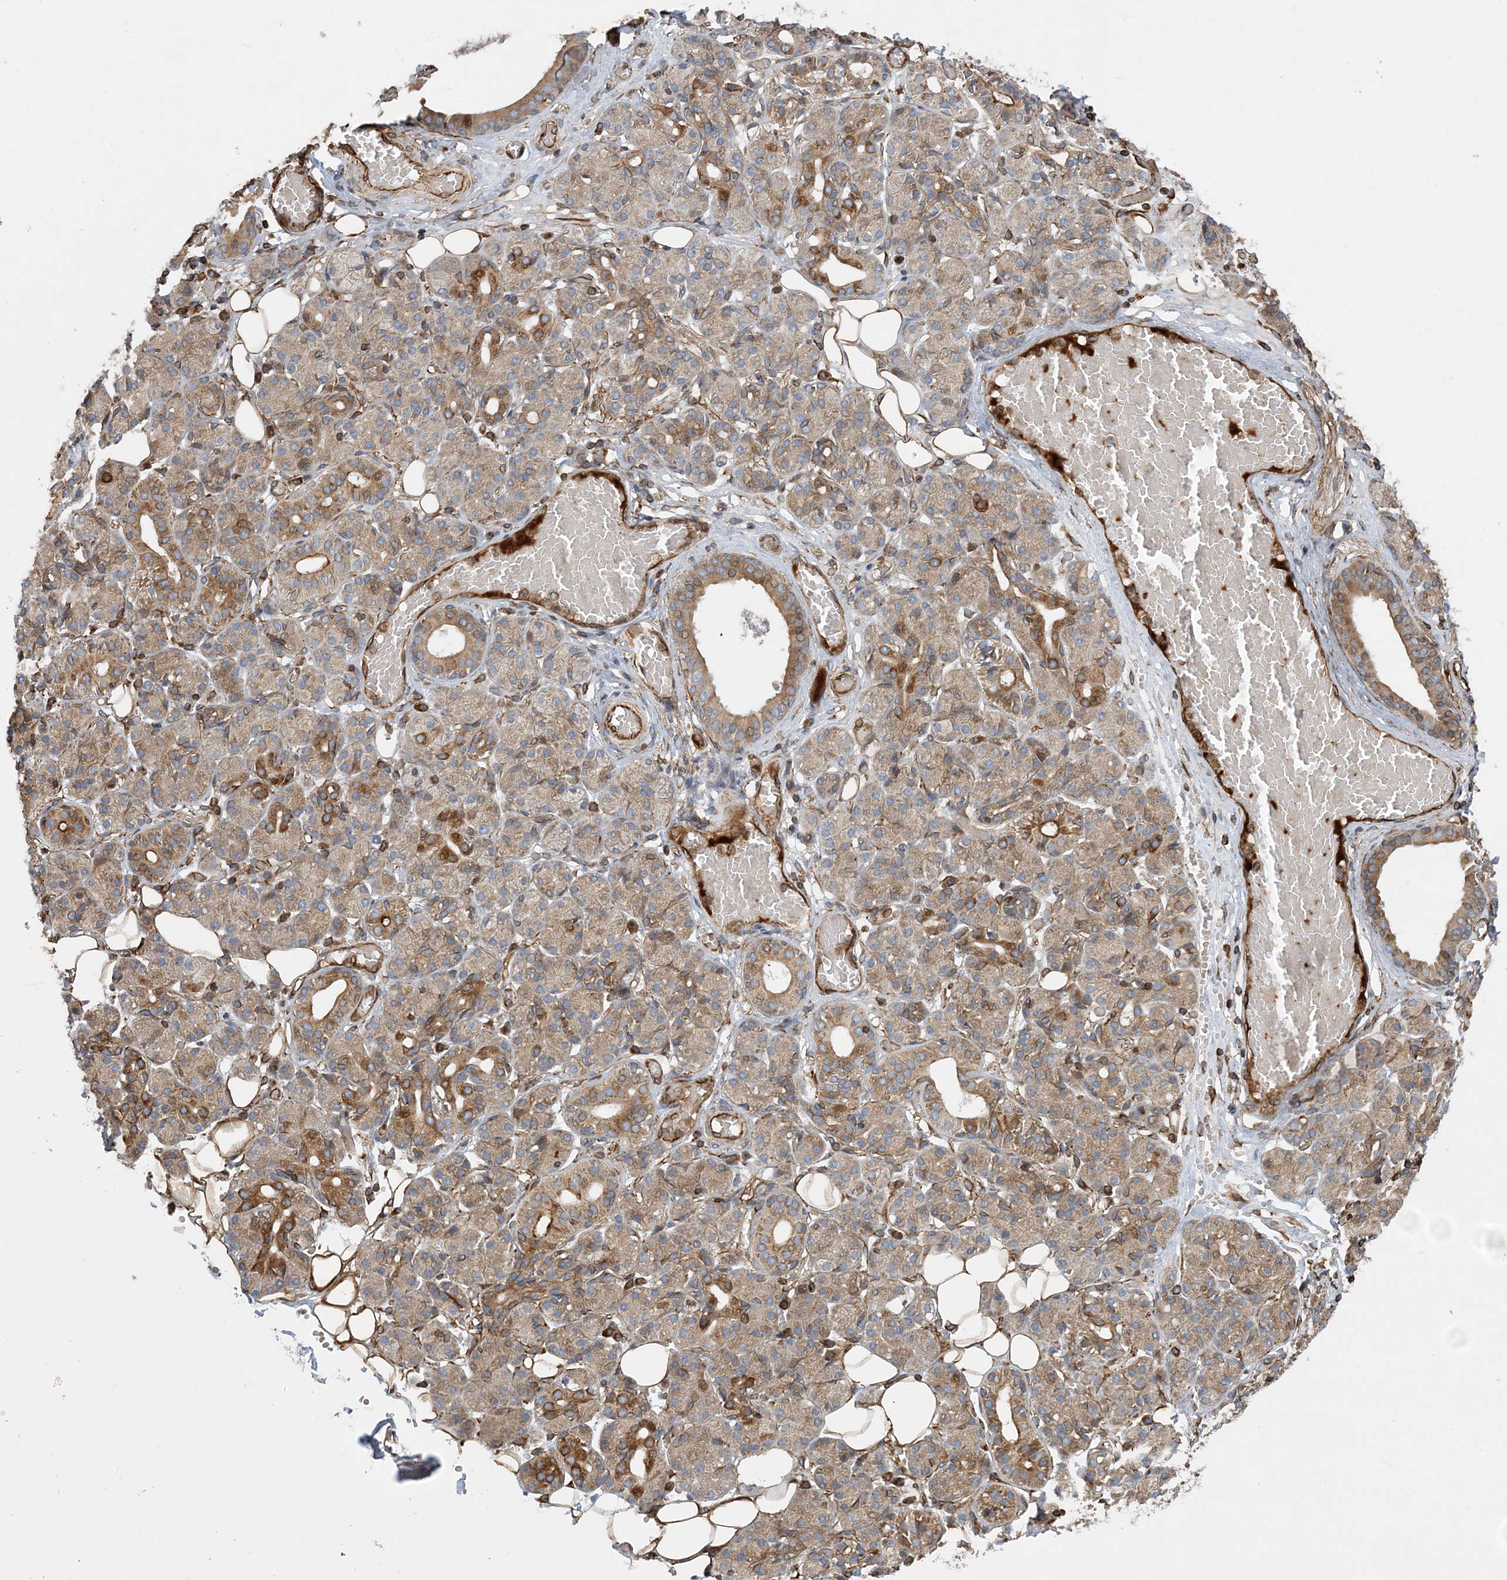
{"staining": {"intensity": "moderate", "quantity": "25%-75%", "location": "cytoplasmic/membranous"}, "tissue": "salivary gland", "cell_type": "Glandular cells", "image_type": "normal", "snomed": [{"axis": "morphology", "description": "Normal tissue, NOS"}, {"axis": "topography", "description": "Salivary gland"}], "caption": "Immunohistochemical staining of unremarkable salivary gland exhibits medium levels of moderate cytoplasmic/membranous positivity in approximately 25%-75% of glandular cells.", "gene": "FAM114A2", "patient": {"sex": "male", "age": 63}}